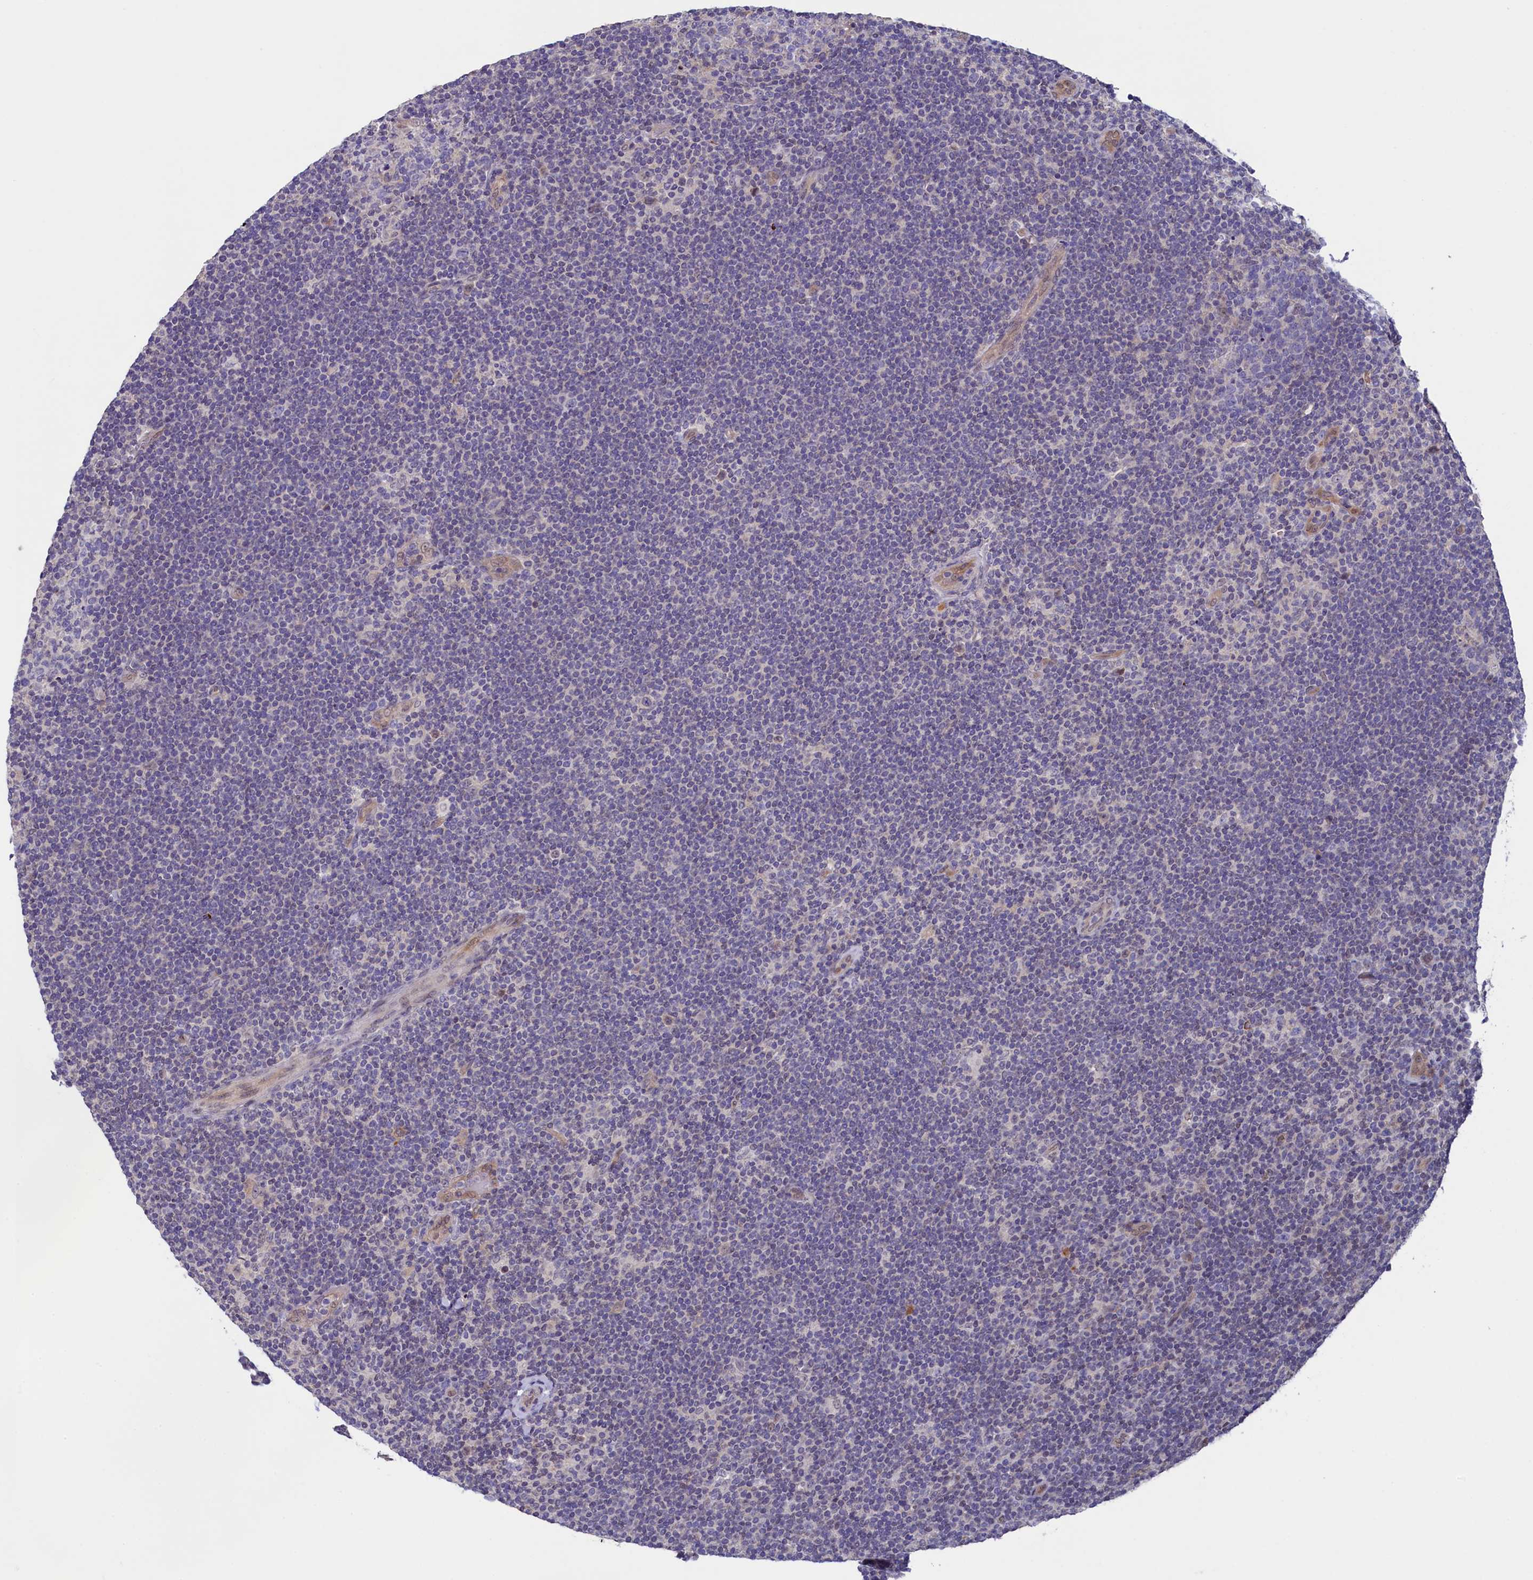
{"staining": {"intensity": "negative", "quantity": "none", "location": "none"}, "tissue": "lymphoma", "cell_type": "Tumor cells", "image_type": "cancer", "snomed": [{"axis": "morphology", "description": "Hodgkin's disease, NOS"}, {"axis": "topography", "description": "Lymph node"}], "caption": "Tumor cells show no significant protein staining in lymphoma. (DAB IHC, high magnification).", "gene": "FLYWCH2", "patient": {"sex": "female", "age": 57}}